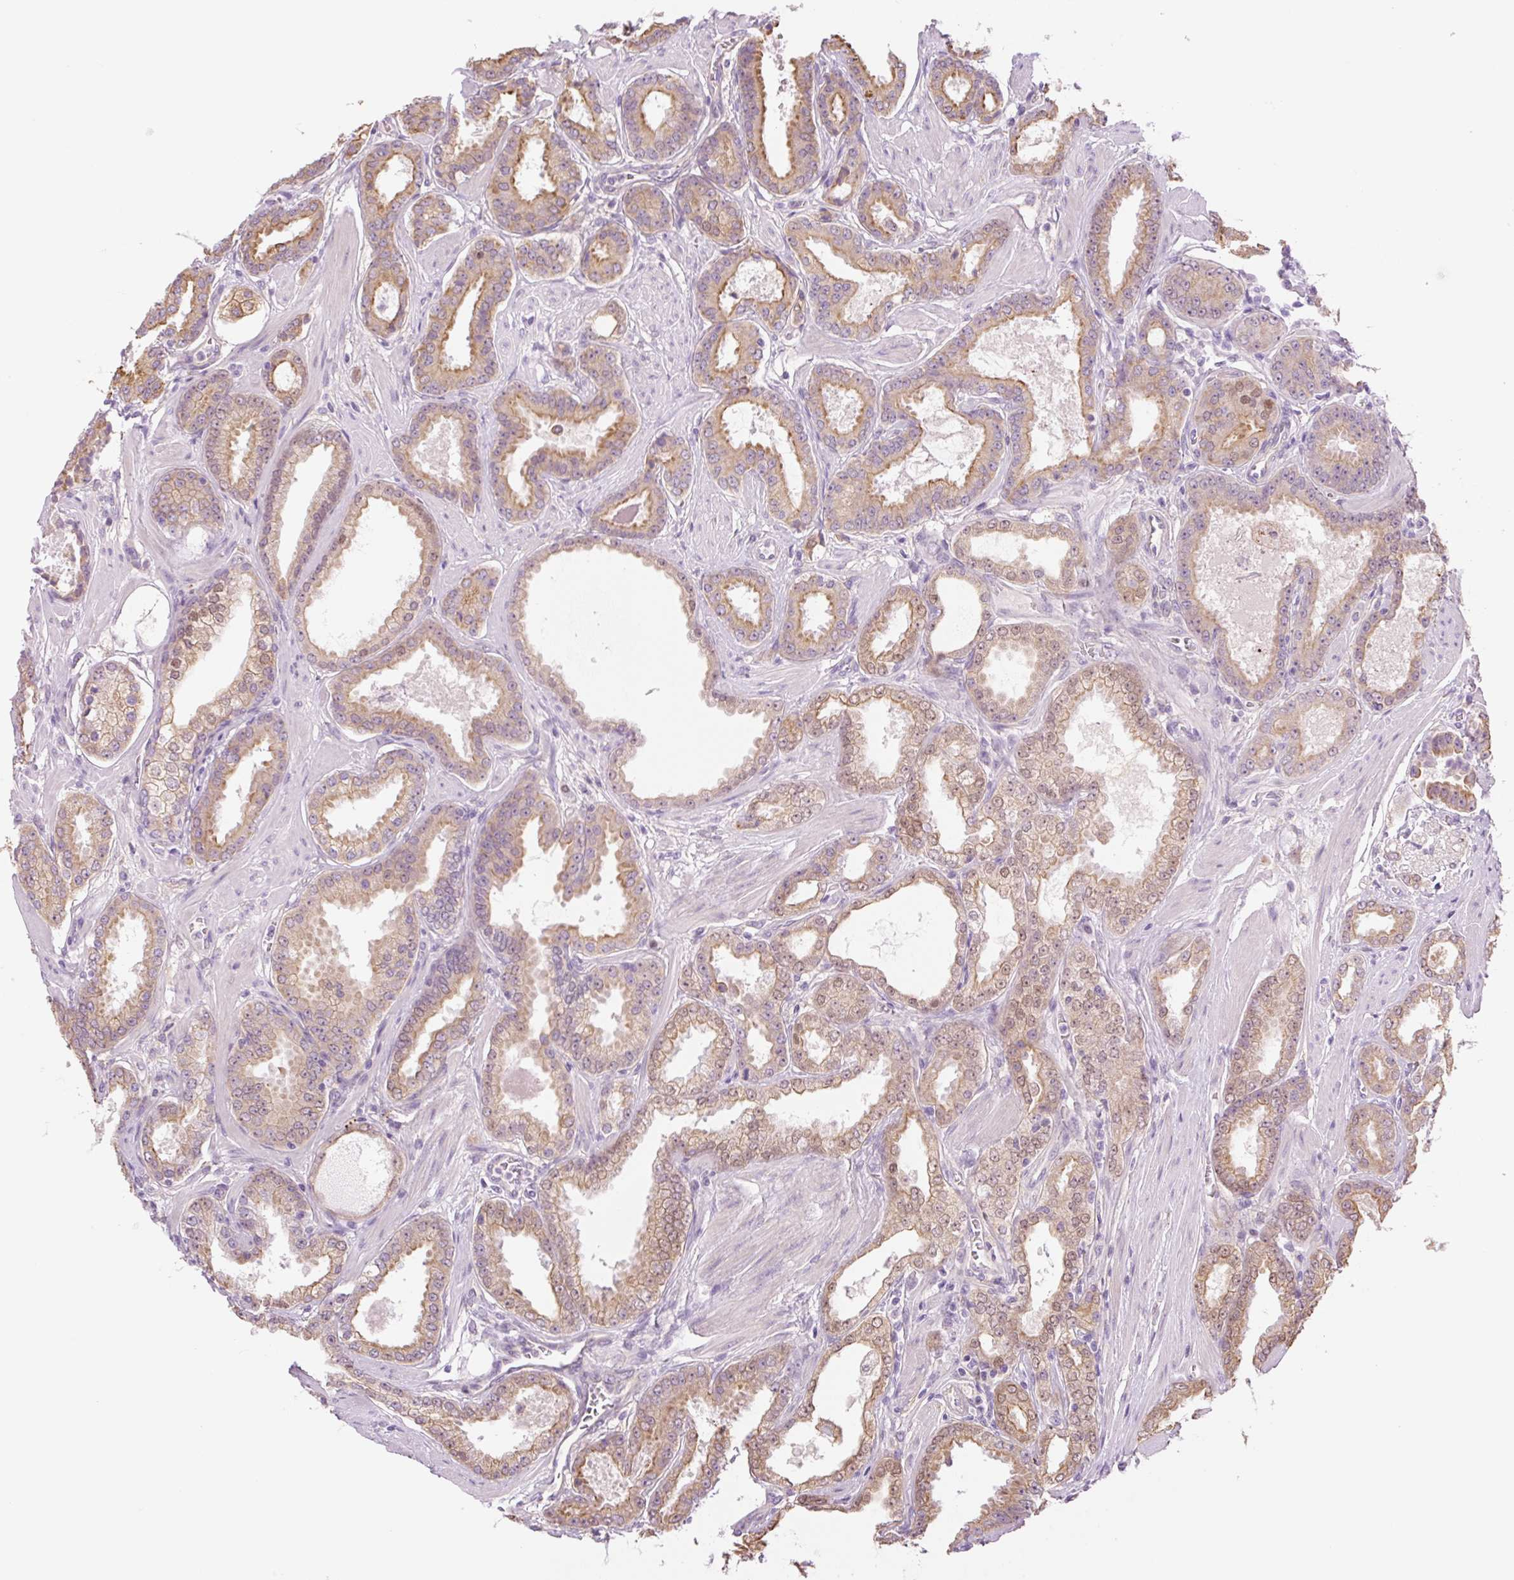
{"staining": {"intensity": "moderate", "quantity": ">75%", "location": "cytoplasmic/membranous,nuclear"}, "tissue": "prostate cancer", "cell_type": "Tumor cells", "image_type": "cancer", "snomed": [{"axis": "morphology", "description": "Adenocarcinoma, Low grade"}, {"axis": "topography", "description": "Prostate"}], "caption": "Prostate adenocarcinoma (low-grade) stained with IHC reveals moderate cytoplasmic/membranous and nuclear staining in approximately >75% of tumor cells.", "gene": "NLRP5", "patient": {"sex": "male", "age": 42}}